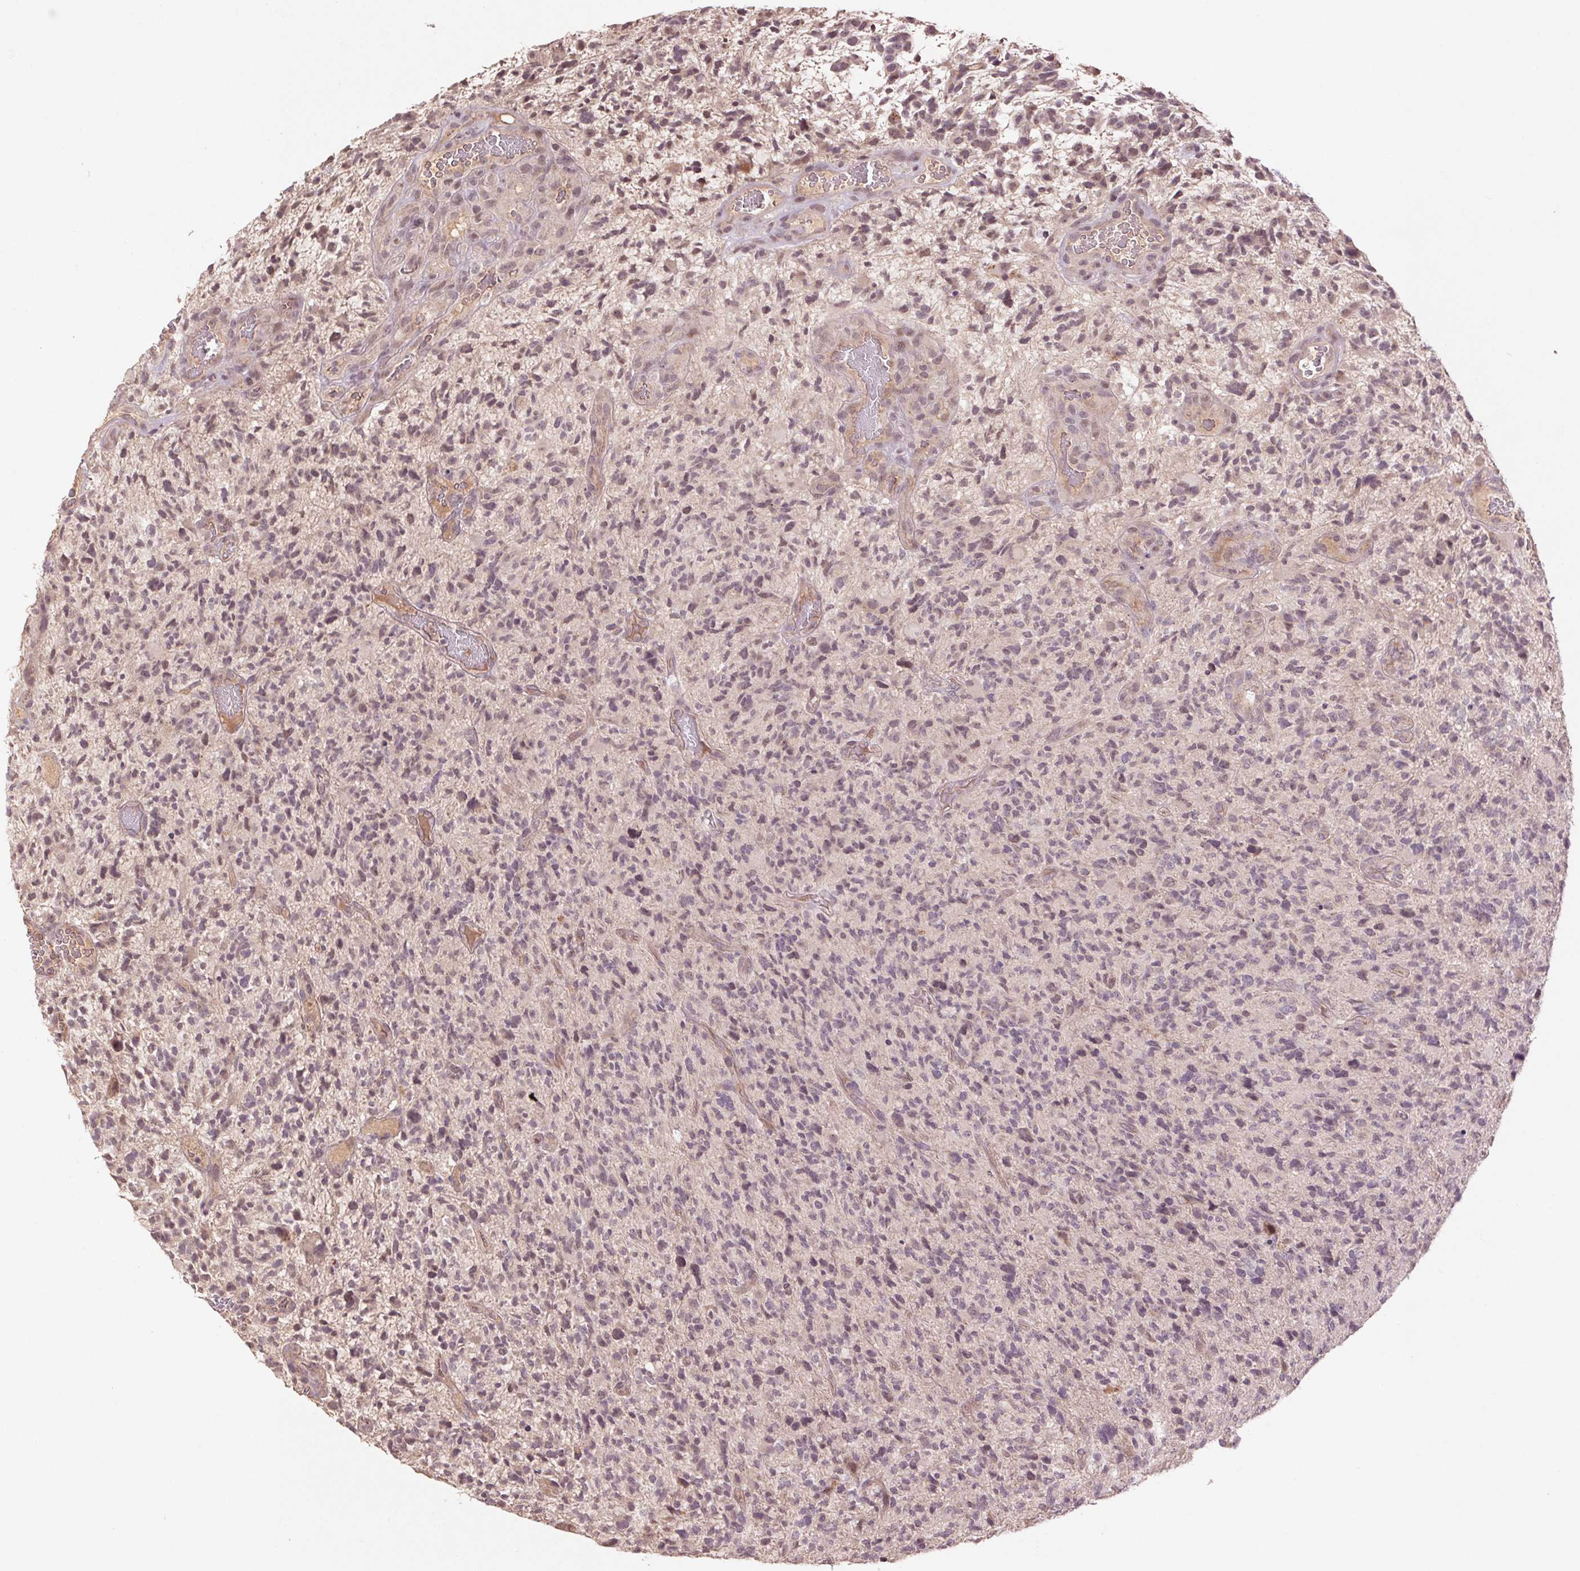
{"staining": {"intensity": "negative", "quantity": "none", "location": "none"}, "tissue": "glioma", "cell_type": "Tumor cells", "image_type": "cancer", "snomed": [{"axis": "morphology", "description": "Glioma, malignant, High grade"}, {"axis": "topography", "description": "Brain"}], "caption": "IHC of malignant high-grade glioma demonstrates no staining in tumor cells.", "gene": "SMLR1", "patient": {"sex": "female", "age": 71}}